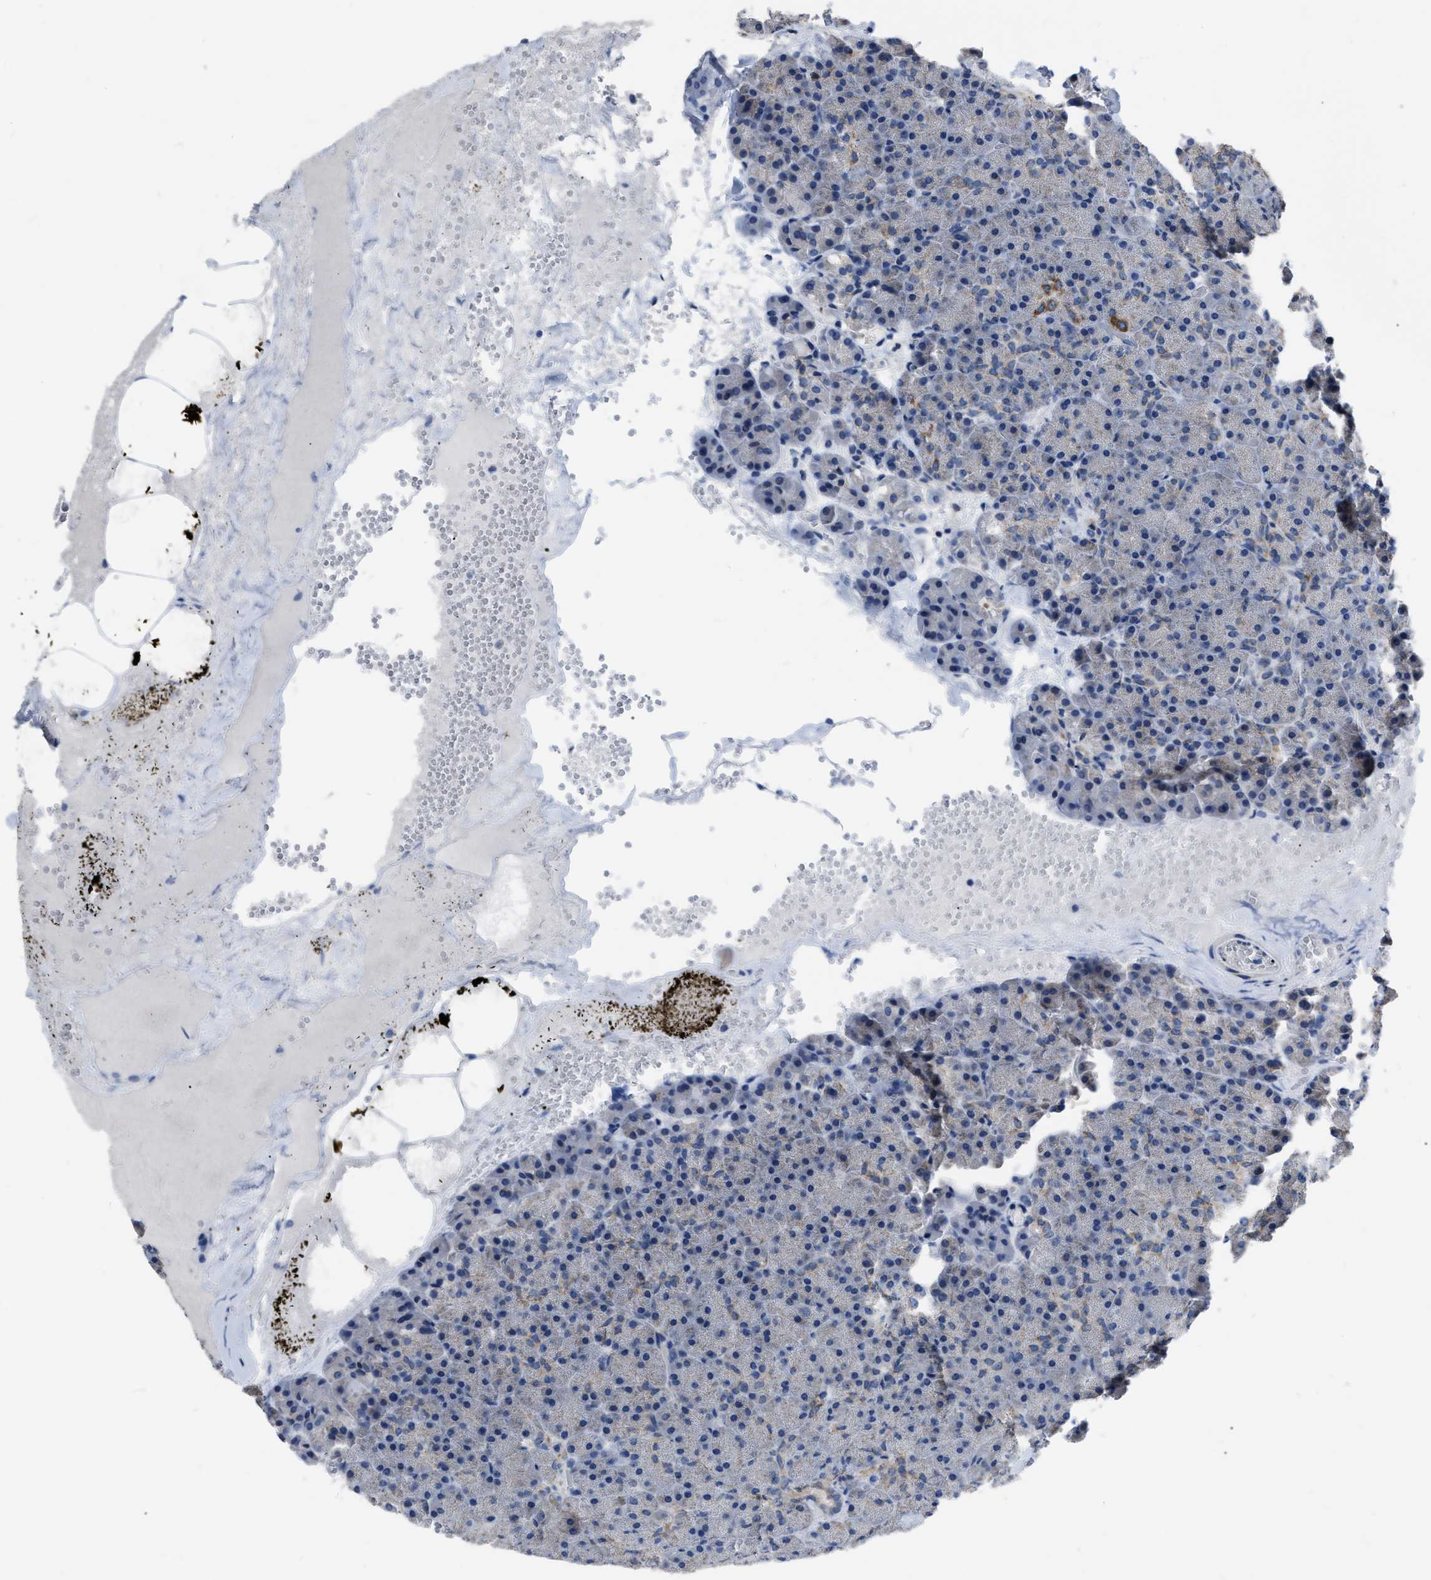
{"staining": {"intensity": "weak", "quantity": "<25%", "location": "cytoplasmic/membranous"}, "tissue": "pancreas", "cell_type": "Exocrine glandular cells", "image_type": "normal", "snomed": [{"axis": "morphology", "description": "Normal tissue, NOS"}, {"axis": "morphology", "description": "Carcinoid, malignant, NOS"}, {"axis": "topography", "description": "Pancreas"}], "caption": "A high-resolution photomicrograph shows immunohistochemistry staining of unremarkable pancreas, which exhibits no significant positivity in exocrine glandular cells. (Stains: DAB (3,3'-diaminobenzidine) immunohistochemistry with hematoxylin counter stain, Microscopy: brightfield microscopy at high magnification).", "gene": "DDX56", "patient": {"sex": "female", "age": 35}}